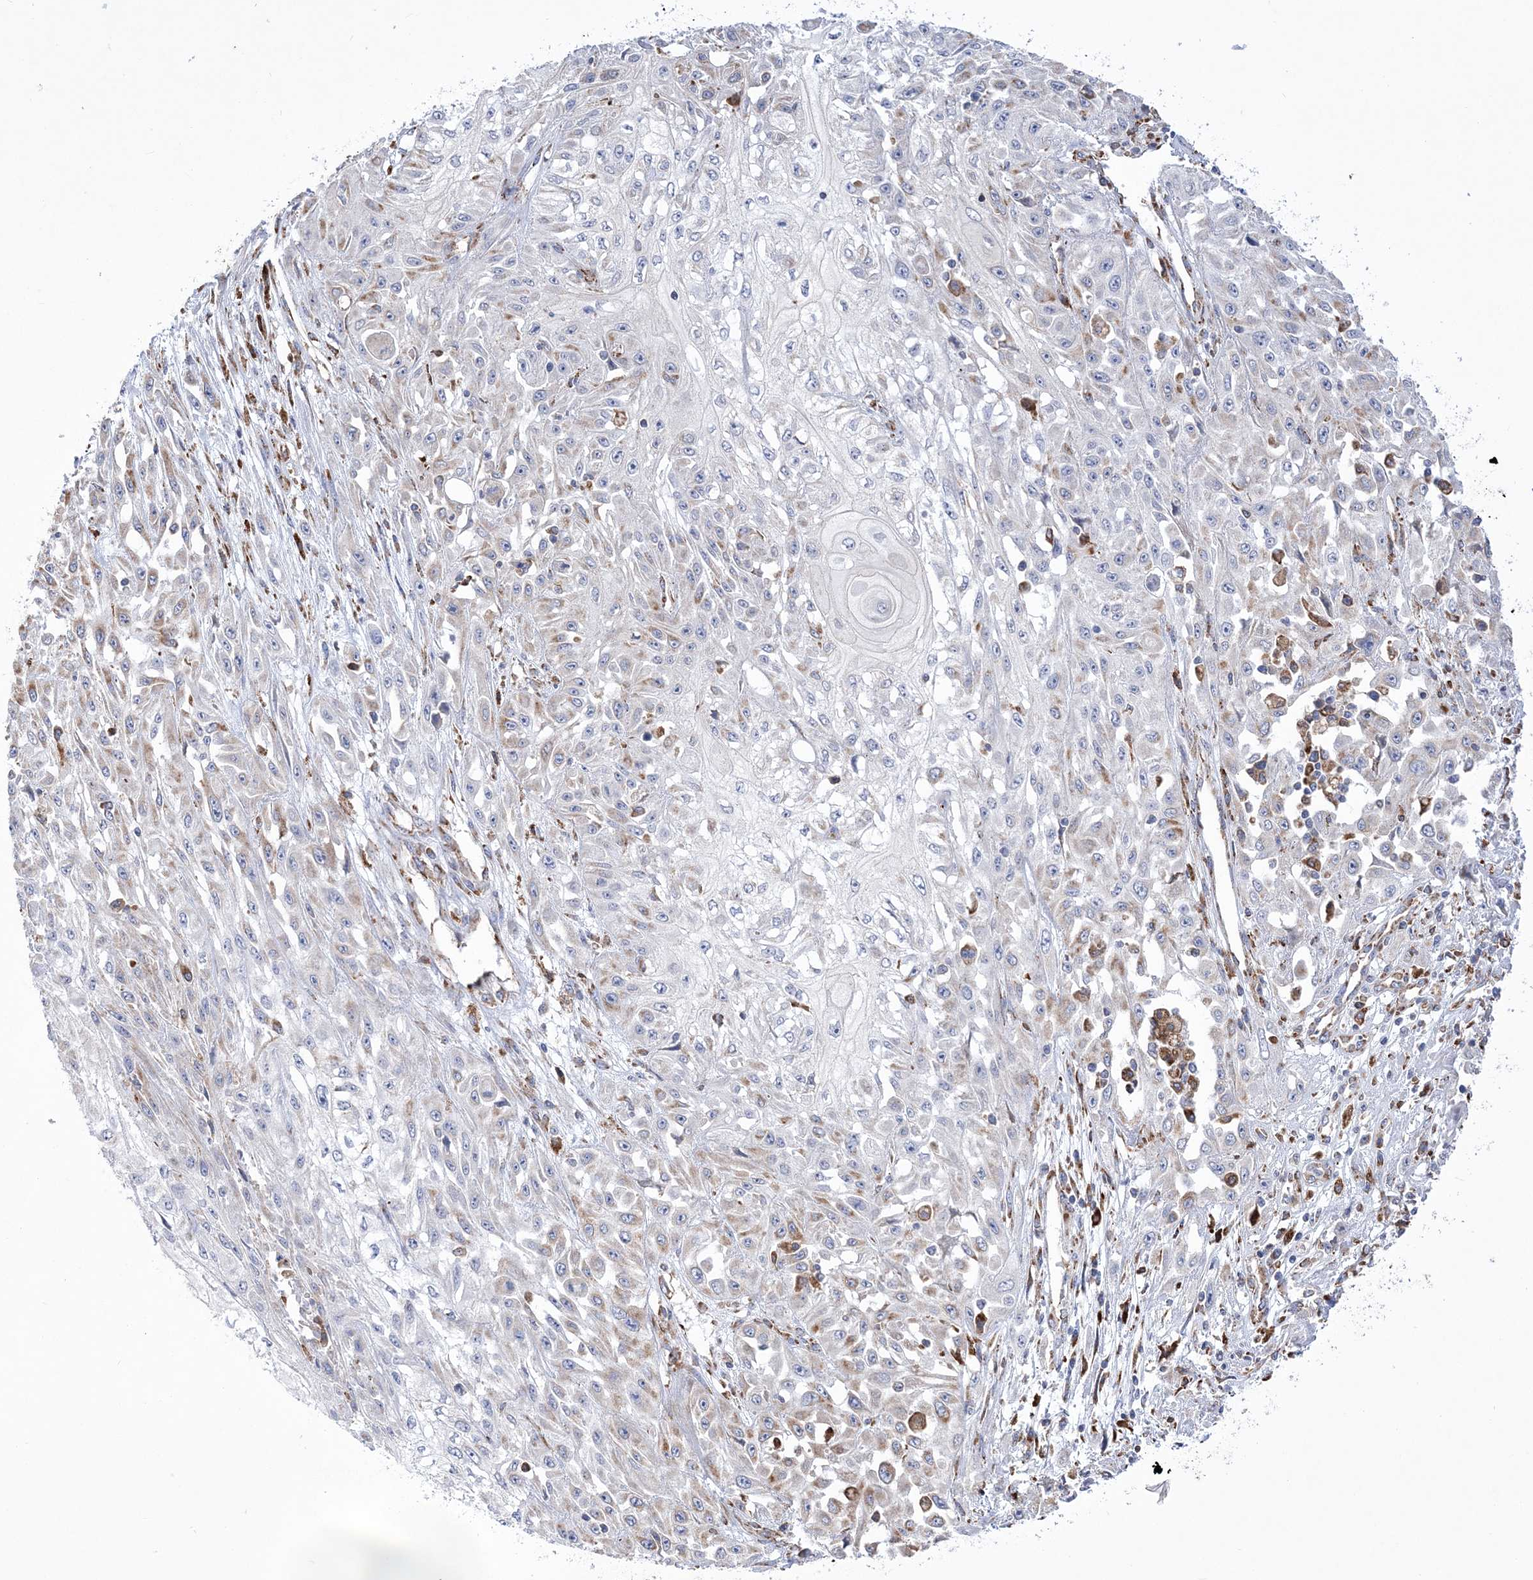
{"staining": {"intensity": "weak", "quantity": "<25%", "location": "cytoplasmic/membranous"}, "tissue": "skin cancer", "cell_type": "Tumor cells", "image_type": "cancer", "snomed": [{"axis": "morphology", "description": "Squamous cell carcinoma, NOS"}, {"axis": "morphology", "description": "Squamous cell carcinoma, metastatic, NOS"}, {"axis": "topography", "description": "Skin"}, {"axis": "topography", "description": "Lymph node"}], "caption": "This is an immunohistochemistry (IHC) image of skin cancer. There is no staining in tumor cells.", "gene": "MED31", "patient": {"sex": "male", "age": 75}}